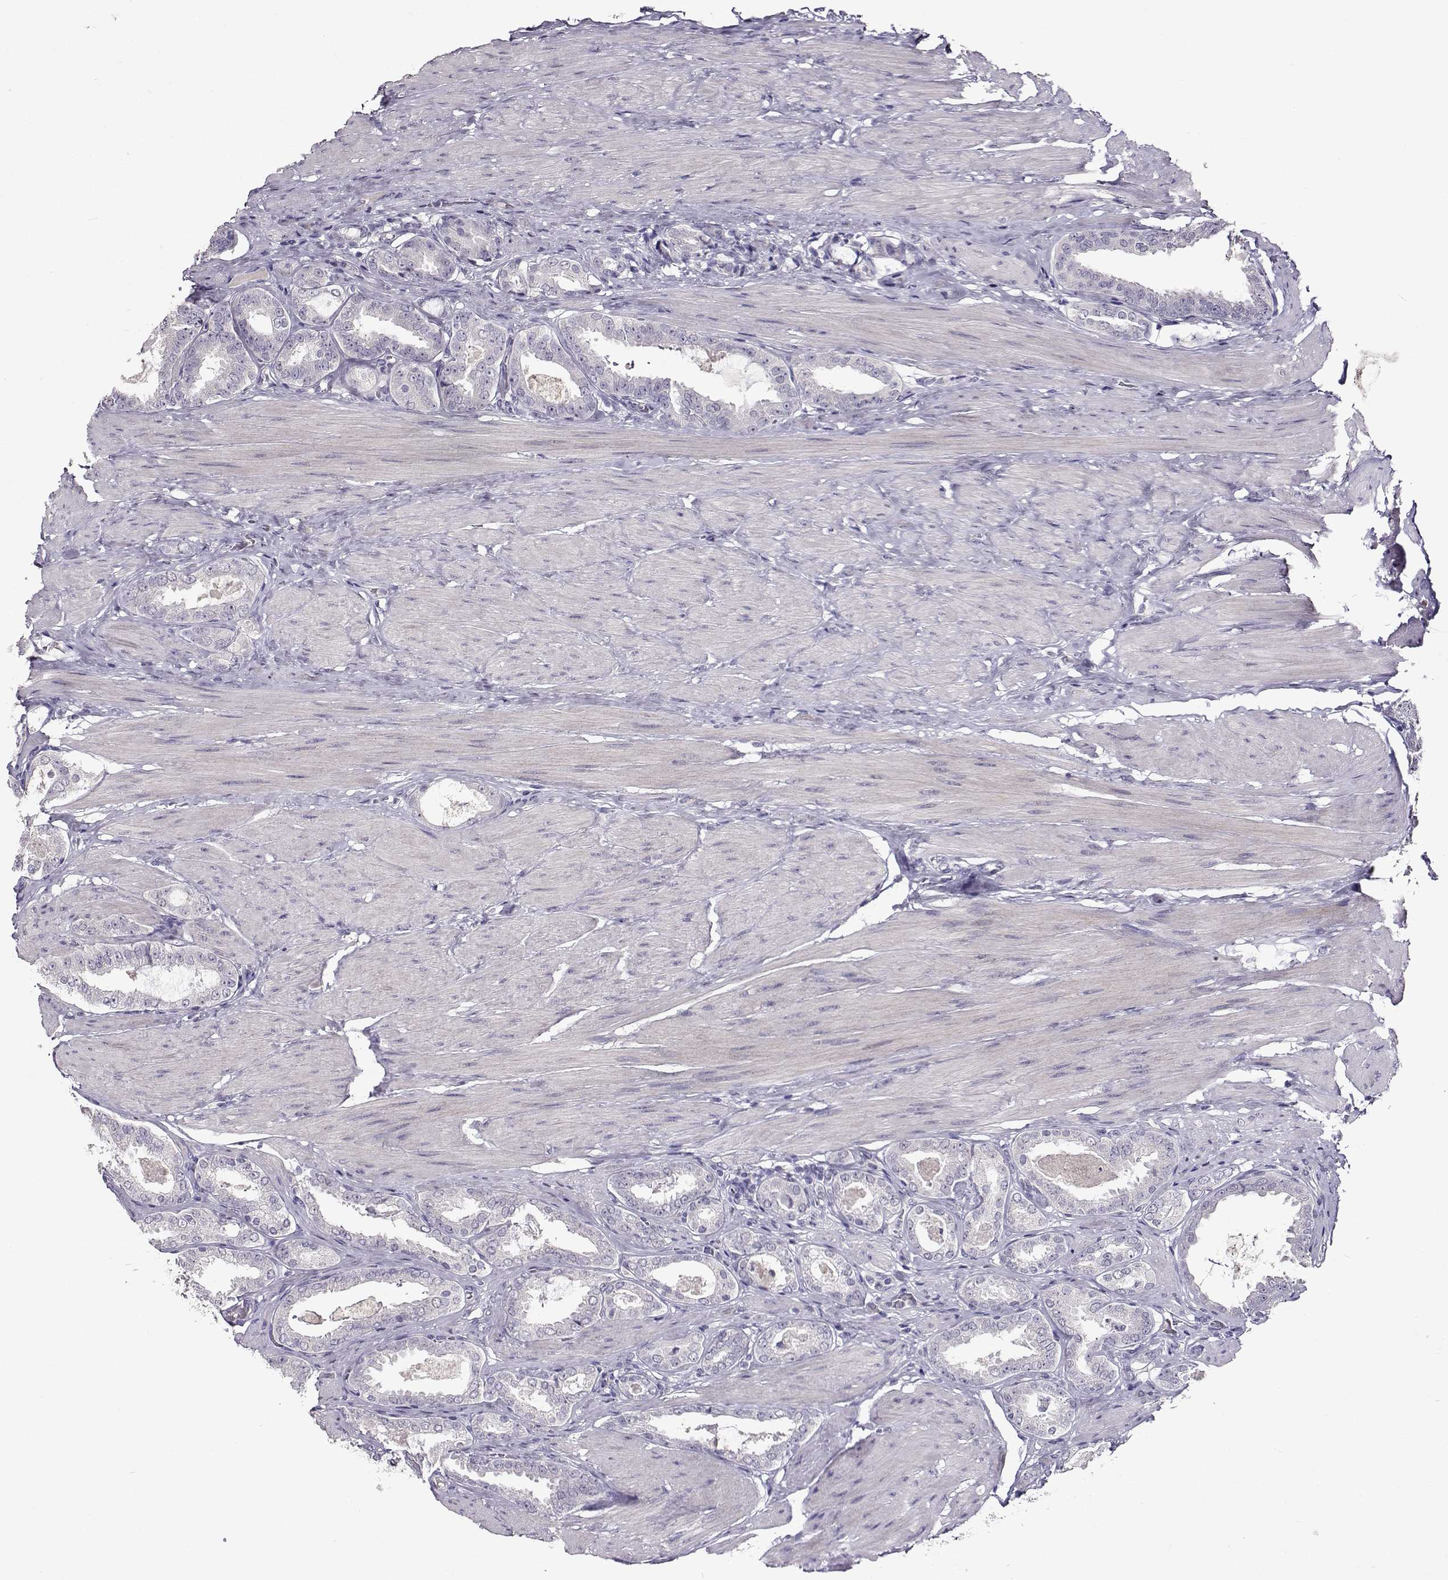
{"staining": {"intensity": "negative", "quantity": "none", "location": "none"}, "tissue": "prostate cancer", "cell_type": "Tumor cells", "image_type": "cancer", "snomed": [{"axis": "morphology", "description": "Adenocarcinoma, High grade"}, {"axis": "topography", "description": "Prostate"}], "caption": "Immunohistochemical staining of human prostate high-grade adenocarcinoma exhibits no significant staining in tumor cells.", "gene": "PAEP", "patient": {"sex": "male", "age": 63}}